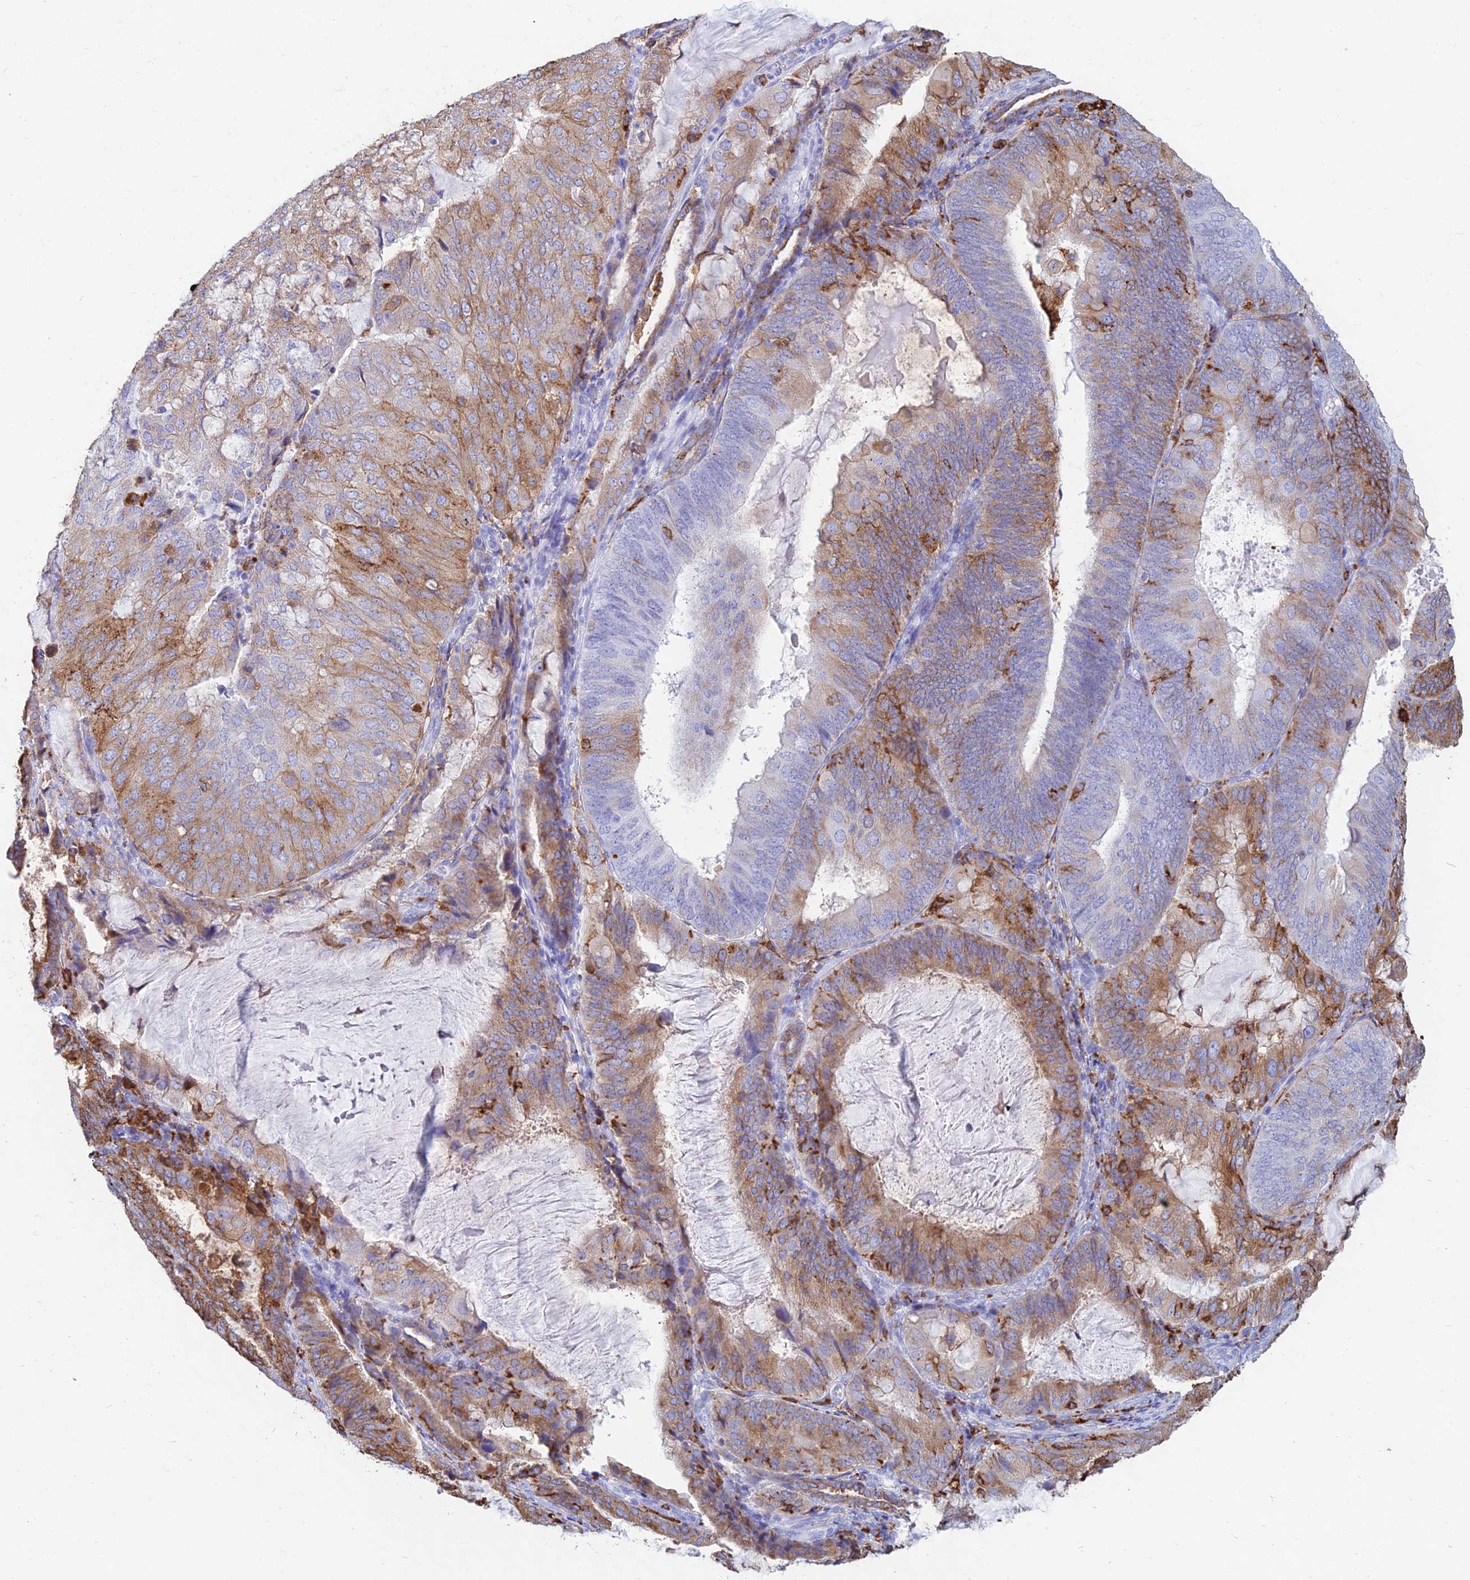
{"staining": {"intensity": "moderate", "quantity": "25%-75%", "location": "cytoplasmic/membranous"}, "tissue": "endometrial cancer", "cell_type": "Tumor cells", "image_type": "cancer", "snomed": [{"axis": "morphology", "description": "Adenocarcinoma, NOS"}, {"axis": "topography", "description": "Endometrium"}], "caption": "IHC image of human endometrial cancer (adenocarcinoma) stained for a protein (brown), which displays medium levels of moderate cytoplasmic/membranous staining in about 25%-75% of tumor cells.", "gene": "HLA-DRB1", "patient": {"sex": "female", "age": 81}}